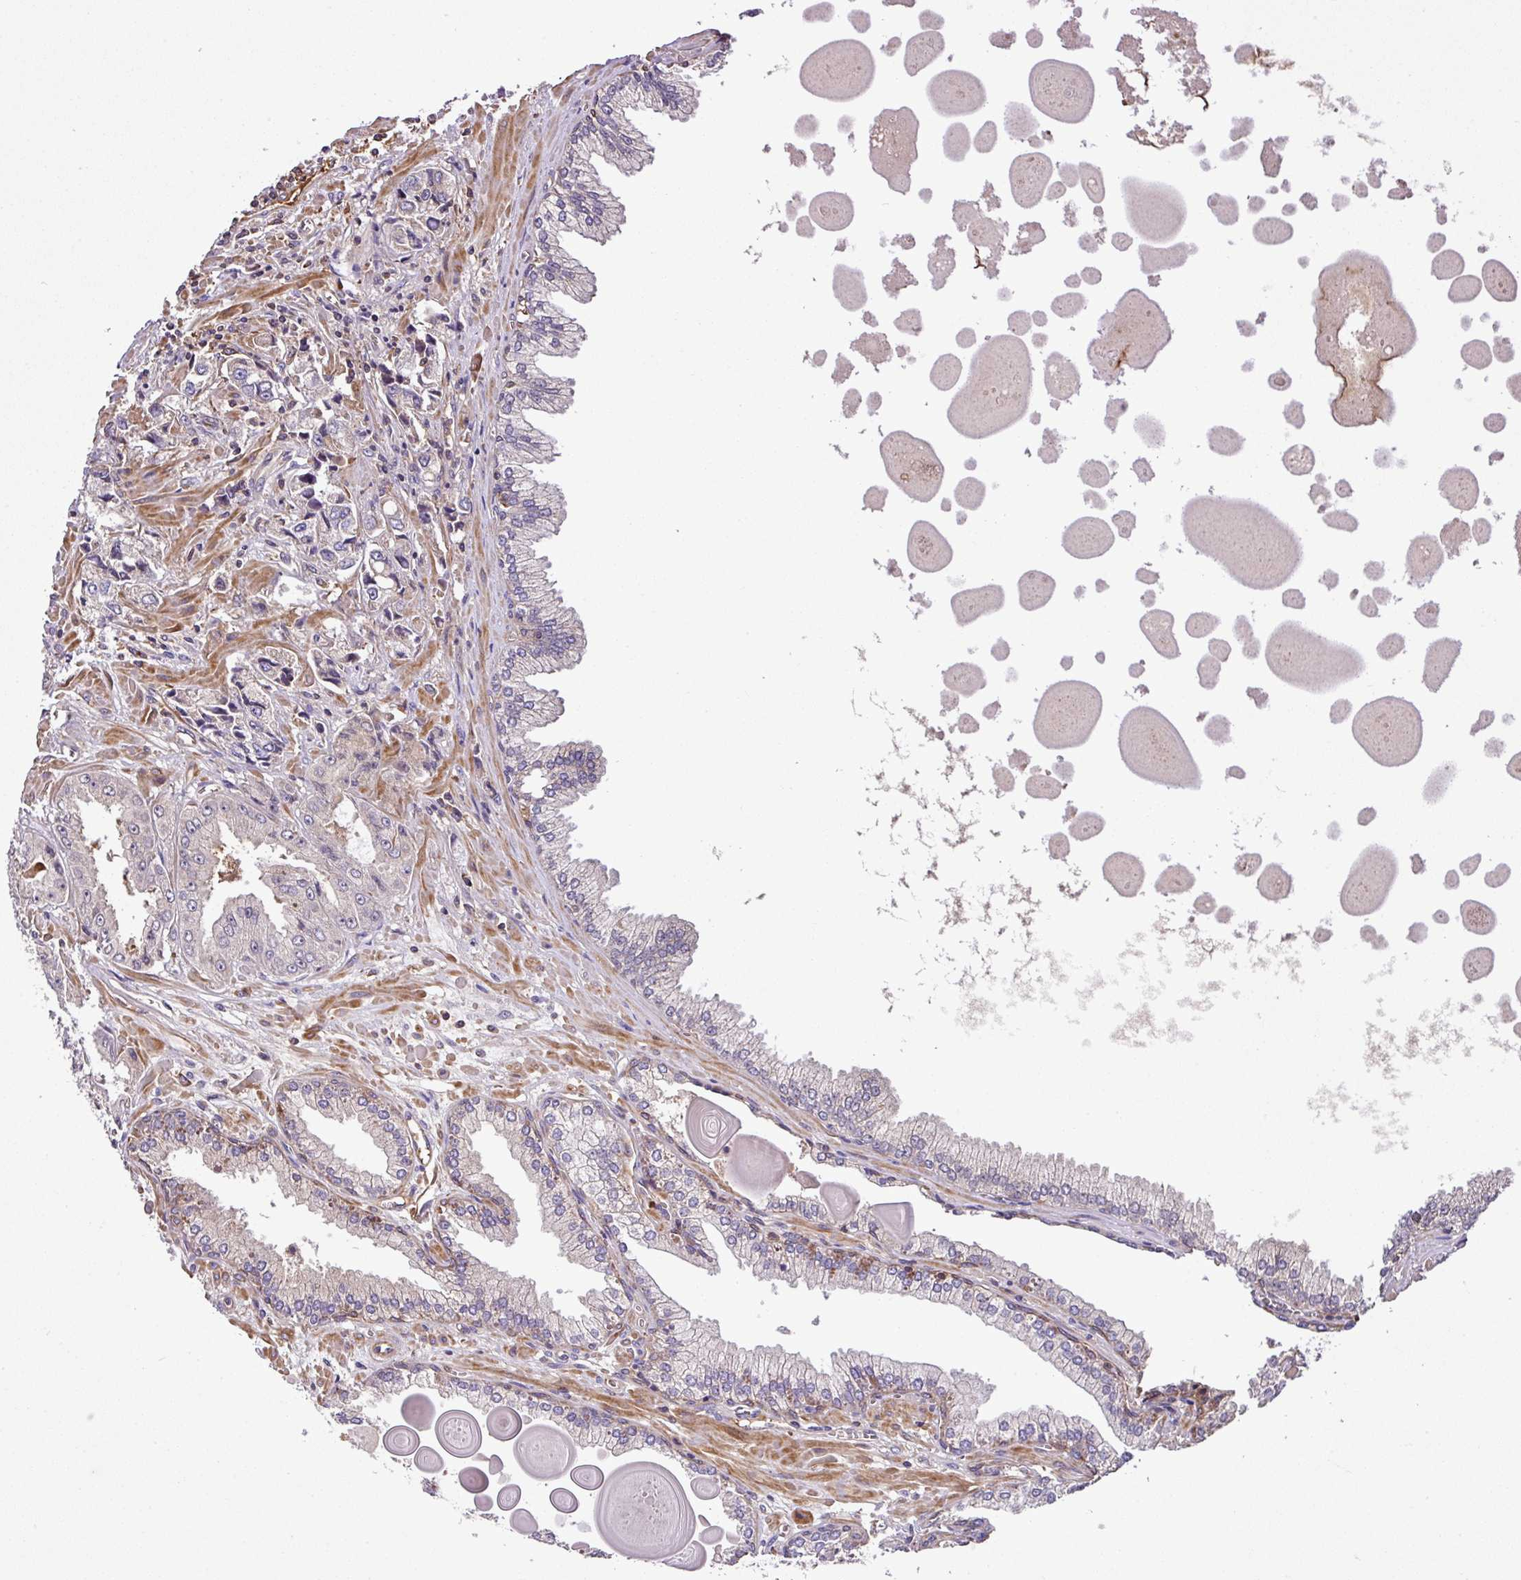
{"staining": {"intensity": "negative", "quantity": "none", "location": "none"}, "tissue": "prostate cancer", "cell_type": "Tumor cells", "image_type": "cancer", "snomed": [{"axis": "morphology", "description": "Adenocarcinoma, High grade"}, {"axis": "topography", "description": "Prostate"}], "caption": "Immunohistochemical staining of high-grade adenocarcinoma (prostate) demonstrates no significant positivity in tumor cells.", "gene": "ZNF266", "patient": {"sex": "male", "age": 74}}